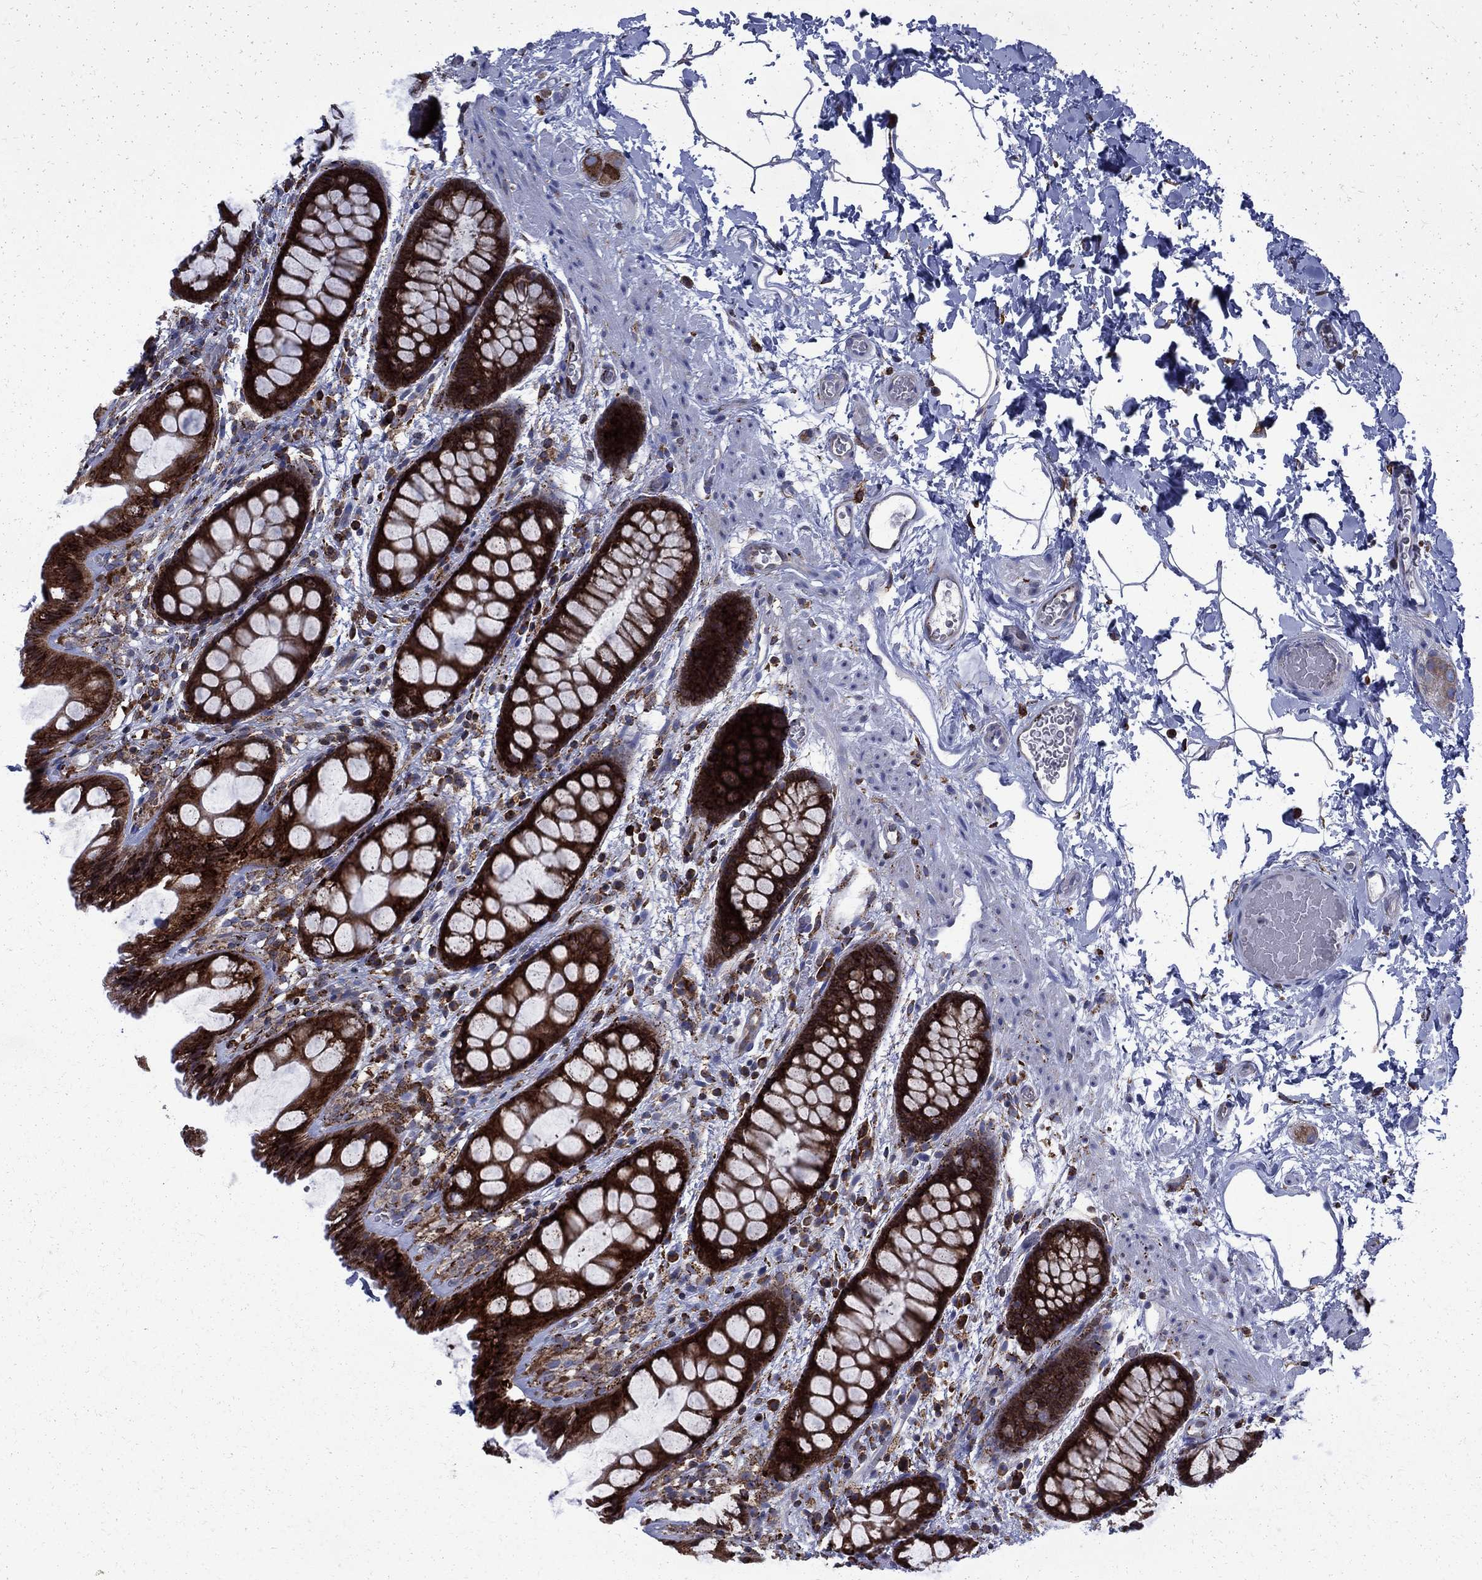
{"staining": {"intensity": "strong", "quantity": ">75%", "location": "cytoplasmic/membranous"}, "tissue": "rectum", "cell_type": "Glandular cells", "image_type": "normal", "snomed": [{"axis": "morphology", "description": "Normal tissue, NOS"}, {"axis": "topography", "description": "Rectum"}], "caption": "This photomicrograph reveals immunohistochemistry (IHC) staining of normal rectum, with high strong cytoplasmic/membranous staining in about >75% of glandular cells.", "gene": "CAB39L", "patient": {"sex": "female", "age": 62}}